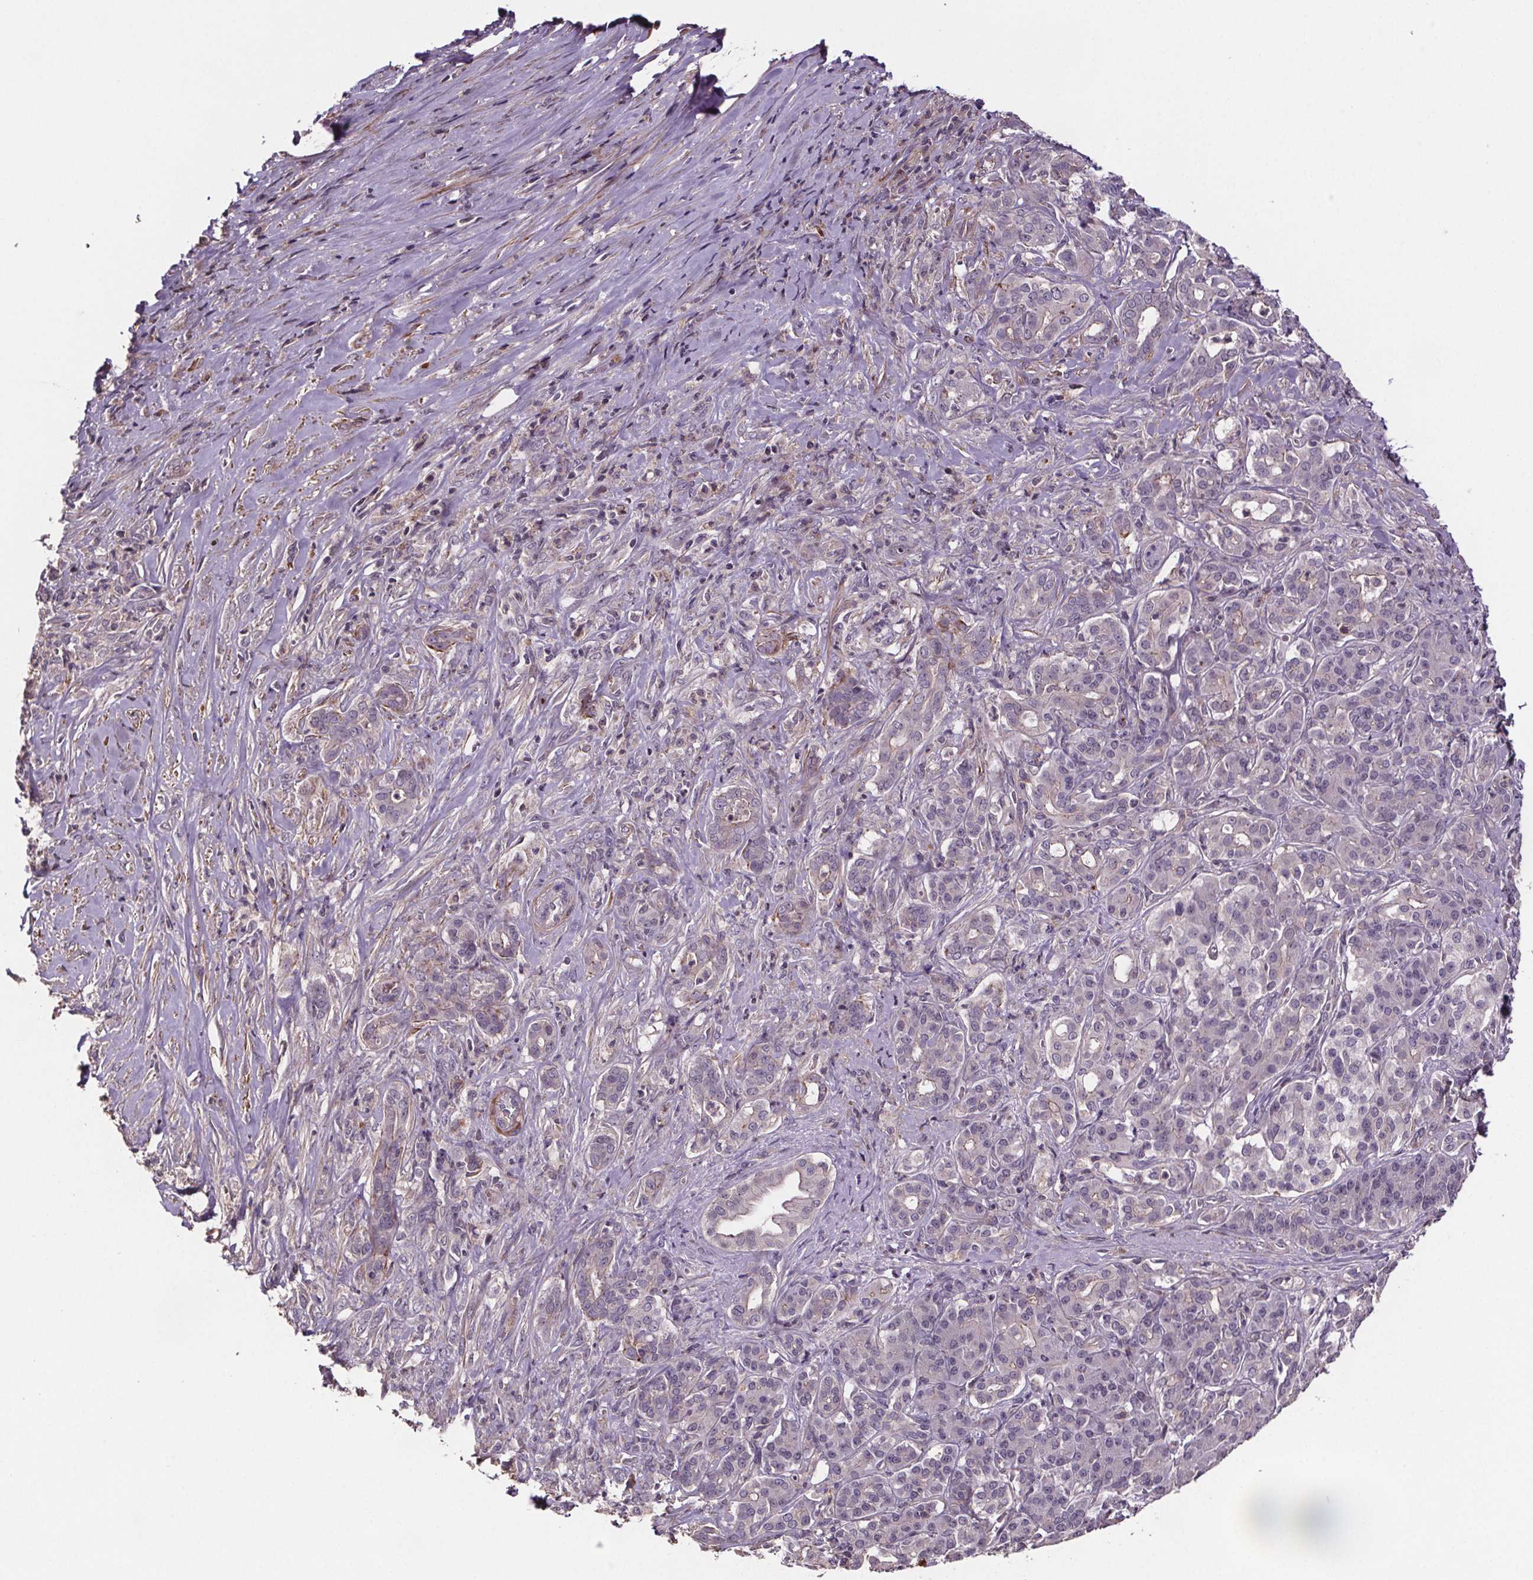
{"staining": {"intensity": "negative", "quantity": "none", "location": "none"}, "tissue": "pancreatic cancer", "cell_type": "Tumor cells", "image_type": "cancer", "snomed": [{"axis": "morphology", "description": "Normal tissue, NOS"}, {"axis": "morphology", "description": "Inflammation, NOS"}, {"axis": "morphology", "description": "Adenocarcinoma, NOS"}, {"axis": "topography", "description": "Pancreas"}], "caption": "Immunohistochemistry (IHC) photomicrograph of pancreatic cancer (adenocarcinoma) stained for a protein (brown), which exhibits no staining in tumor cells. The staining is performed using DAB brown chromogen with nuclei counter-stained in using hematoxylin.", "gene": "CLN3", "patient": {"sex": "male", "age": 57}}